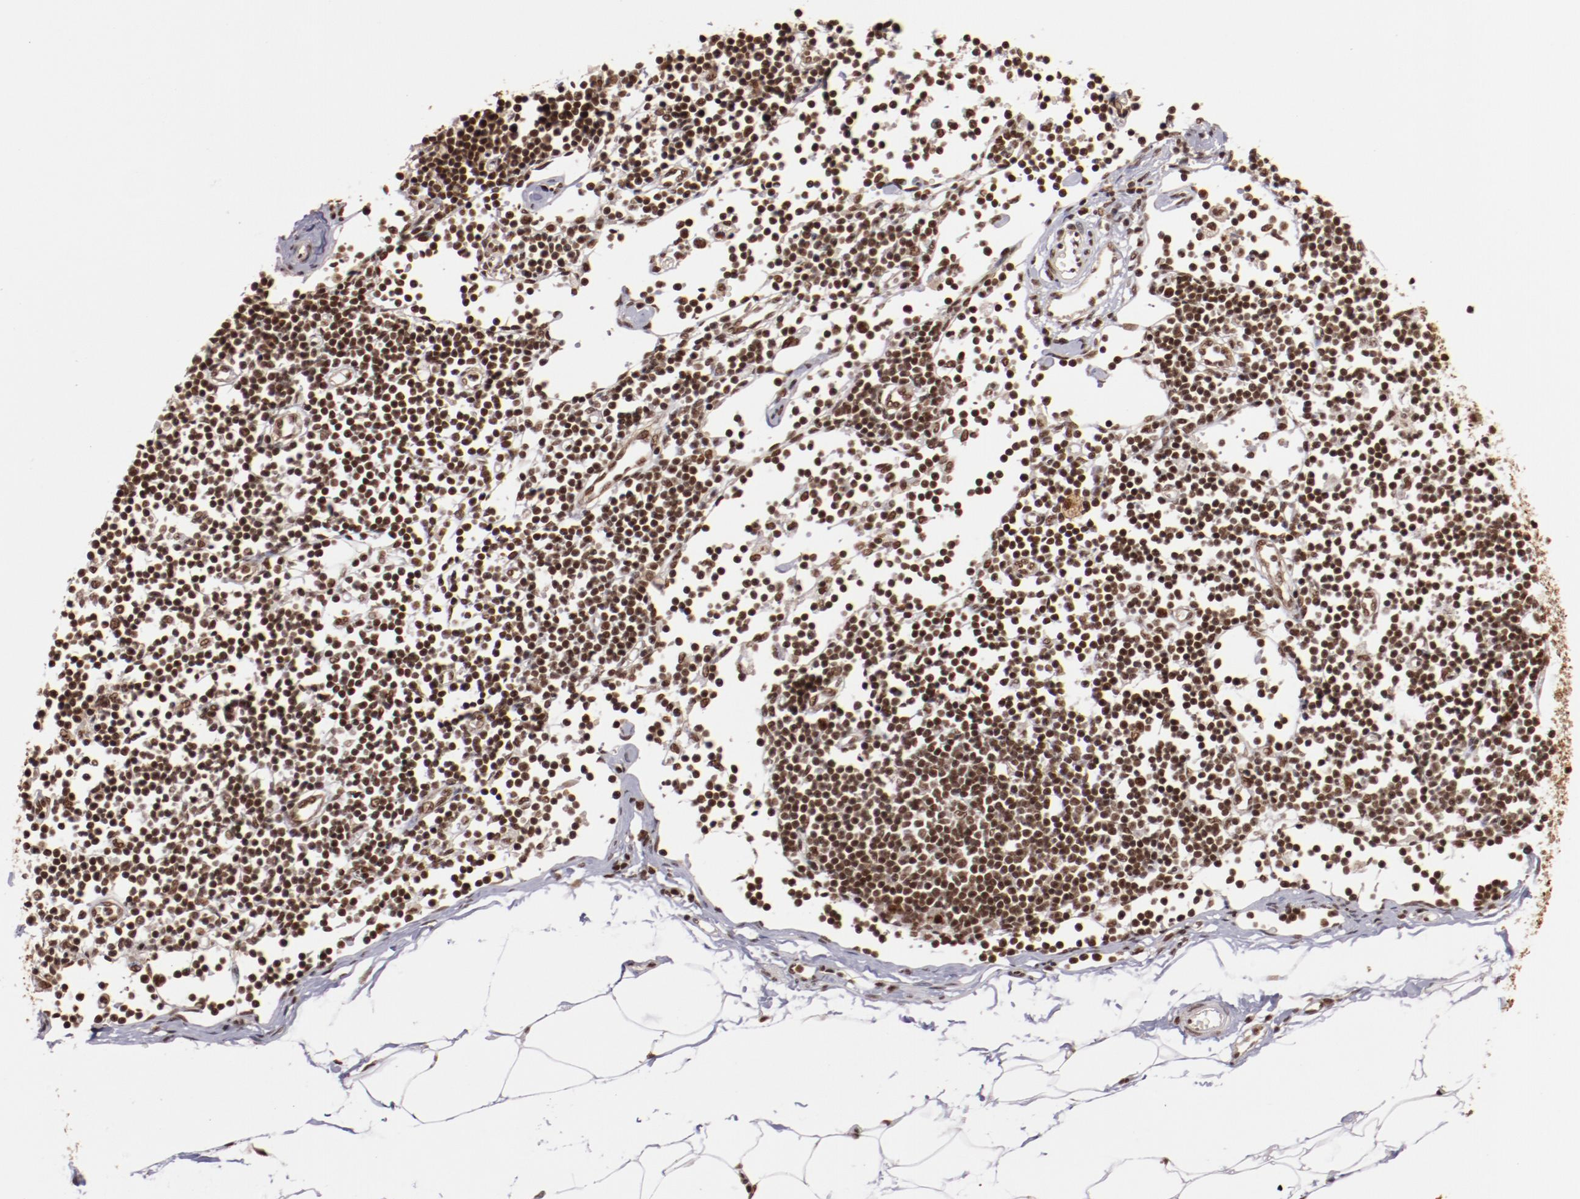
{"staining": {"intensity": "strong", "quantity": ">75%", "location": "nuclear"}, "tissue": "adipose tissue", "cell_type": "Adipocytes", "image_type": "normal", "snomed": [{"axis": "morphology", "description": "Normal tissue, NOS"}, {"axis": "morphology", "description": "Adenocarcinoma, NOS"}, {"axis": "topography", "description": "Colon"}, {"axis": "topography", "description": "Peripheral nerve tissue"}], "caption": "Immunohistochemical staining of normal adipose tissue demonstrates high levels of strong nuclear expression in about >75% of adipocytes.", "gene": "STAG2", "patient": {"sex": "male", "age": 14}}